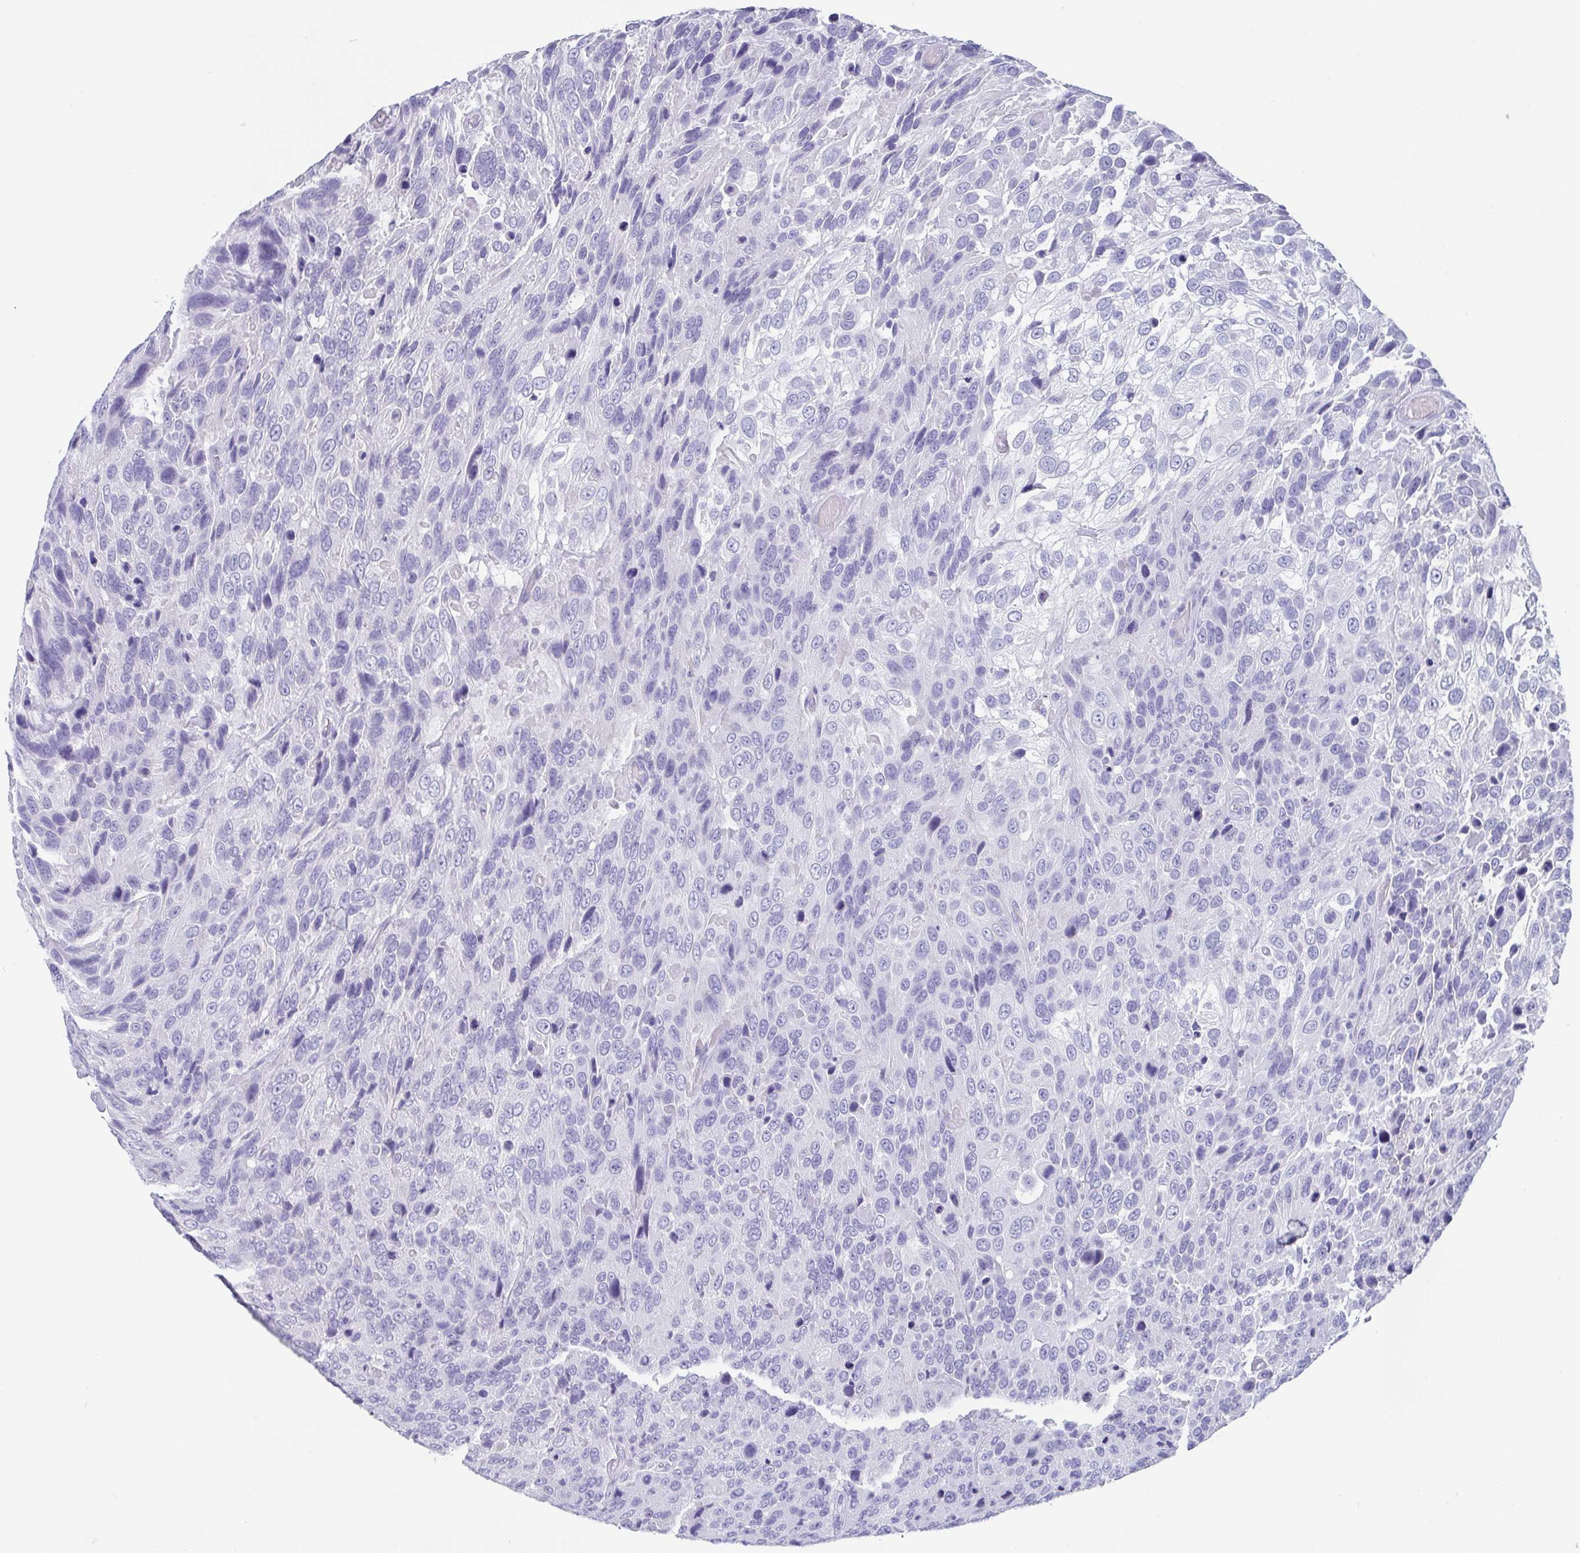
{"staining": {"intensity": "negative", "quantity": "none", "location": "none"}, "tissue": "urothelial cancer", "cell_type": "Tumor cells", "image_type": "cancer", "snomed": [{"axis": "morphology", "description": "Urothelial carcinoma, High grade"}, {"axis": "topography", "description": "Urinary bladder"}], "caption": "IHC of high-grade urothelial carcinoma reveals no expression in tumor cells.", "gene": "SCGN", "patient": {"sex": "female", "age": 70}}